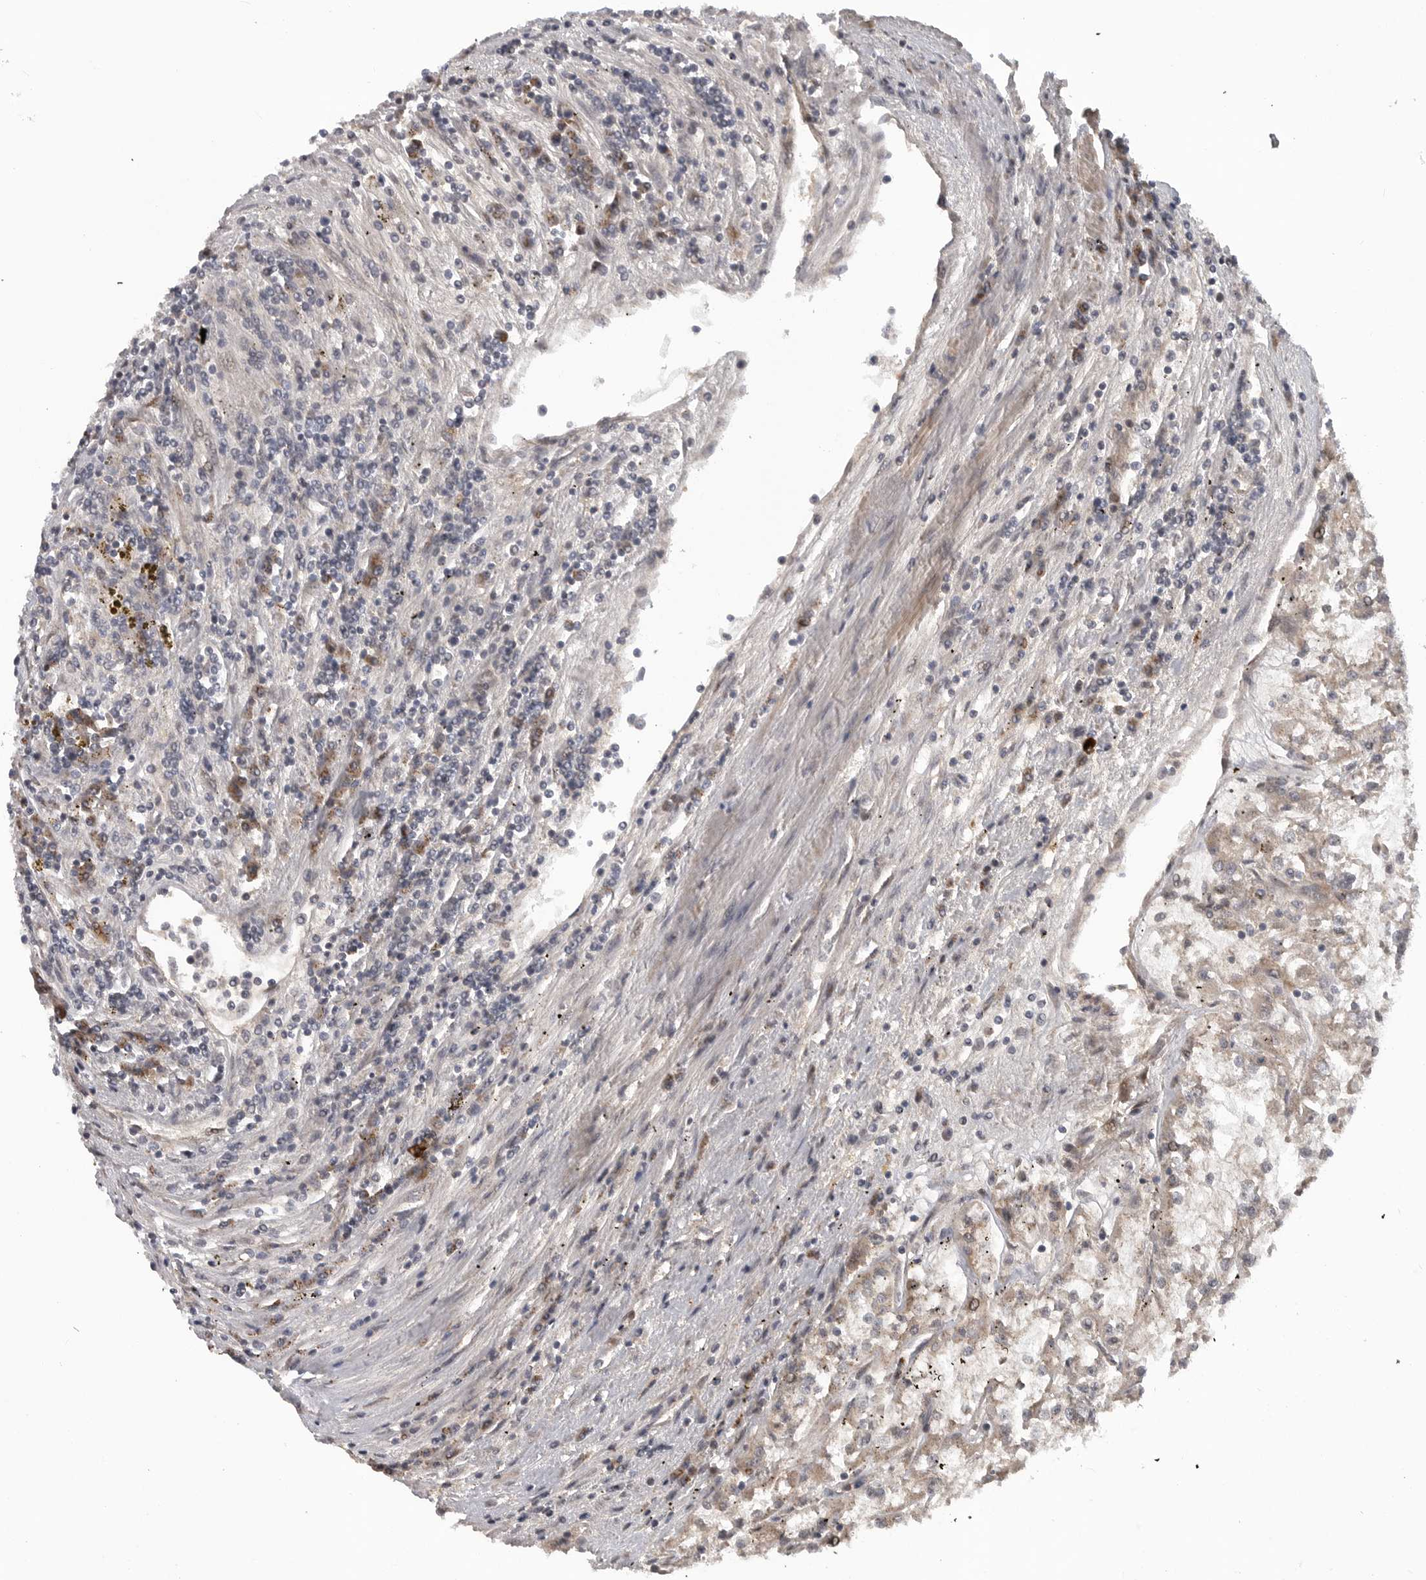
{"staining": {"intensity": "weak", "quantity": "25%-75%", "location": "cytoplasmic/membranous"}, "tissue": "renal cancer", "cell_type": "Tumor cells", "image_type": "cancer", "snomed": [{"axis": "morphology", "description": "Adenocarcinoma, NOS"}, {"axis": "topography", "description": "Kidney"}], "caption": "Protein analysis of renal adenocarcinoma tissue shows weak cytoplasmic/membranous staining in about 25%-75% of tumor cells. (IHC, brightfield microscopy, high magnification).", "gene": "TMPRSS11F", "patient": {"sex": "female", "age": 52}}